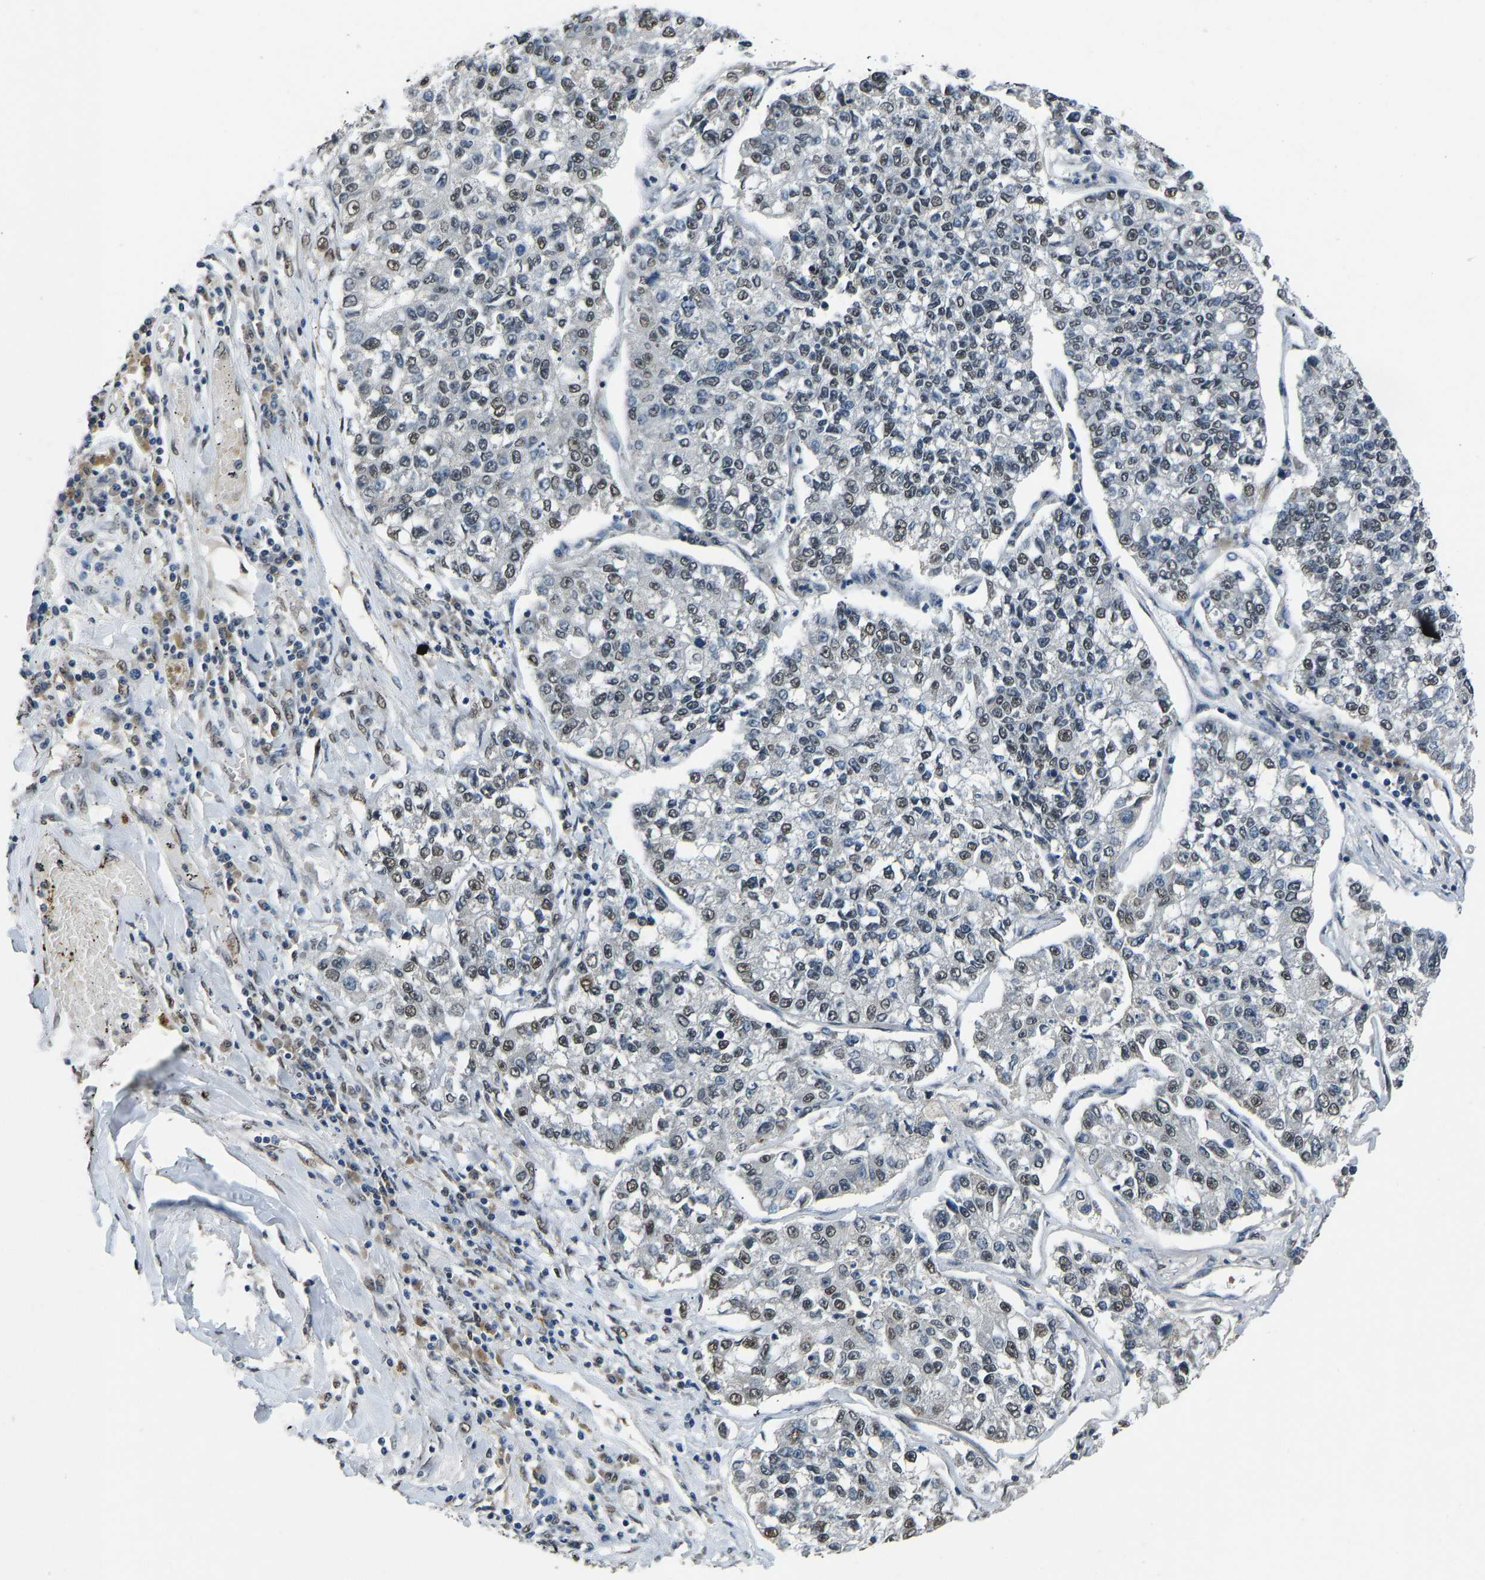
{"staining": {"intensity": "weak", "quantity": "25%-75%", "location": "nuclear"}, "tissue": "lung cancer", "cell_type": "Tumor cells", "image_type": "cancer", "snomed": [{"axis": "morphology", "description": "Adenocarcinoma, NOS"}, {"axis": "topography", "description": "Lung"}], "caption": "Protein staining of lung adenocarcinoma tissue displays weak nuclear expression in approximately 25%-75% of tumor cells. The staining was performed using DAB (3,3'-diaminobenzidine), with brown indicating positive protein expression. Nuclei are stained blue with hematoxylin.", "gene": "FOS", "patient": {"sex": "male", "age": 49}}